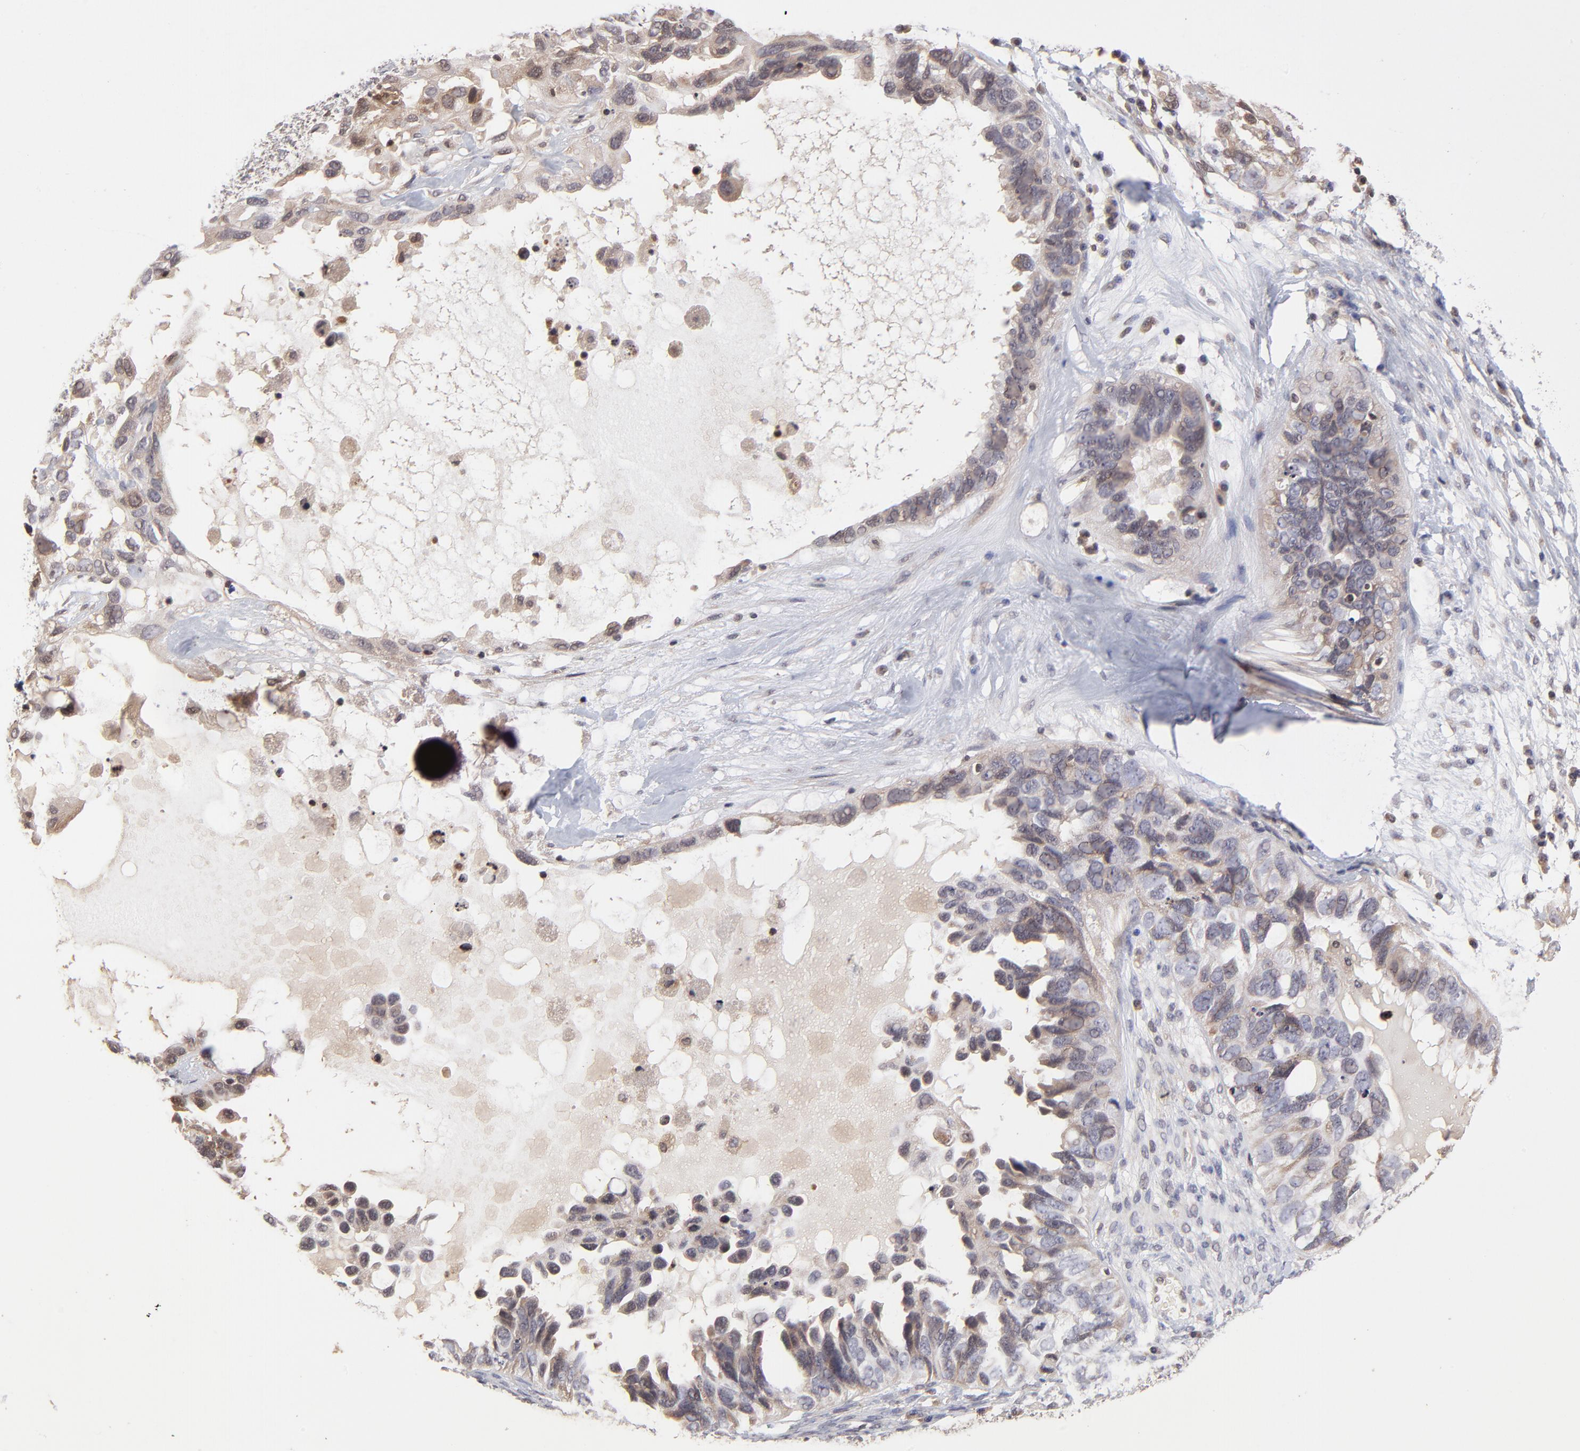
{"staining": {"intensity": "moderate", "quantity": "25%-75%", "location": "cytoplasmic/membranous"}, "tissue": "ovarian cancer", "cell_type": "Tumor cells", "image_type": "cancer", "snomed": [{"axis": "morphology", "description": "Cystadenocarcinoma, serous, NOS"}, {"axis": "topography", "description": "Ovary"}], "caption": "Moderate cytoplasmic/membranous expression for a protein is present in approximately 25%-75% of tumor cells of serous cystadenocarcinoma (ovarian) using IHC.", "gene": "UBE2L6", "patient": {"sex": "female", "age": 82}}